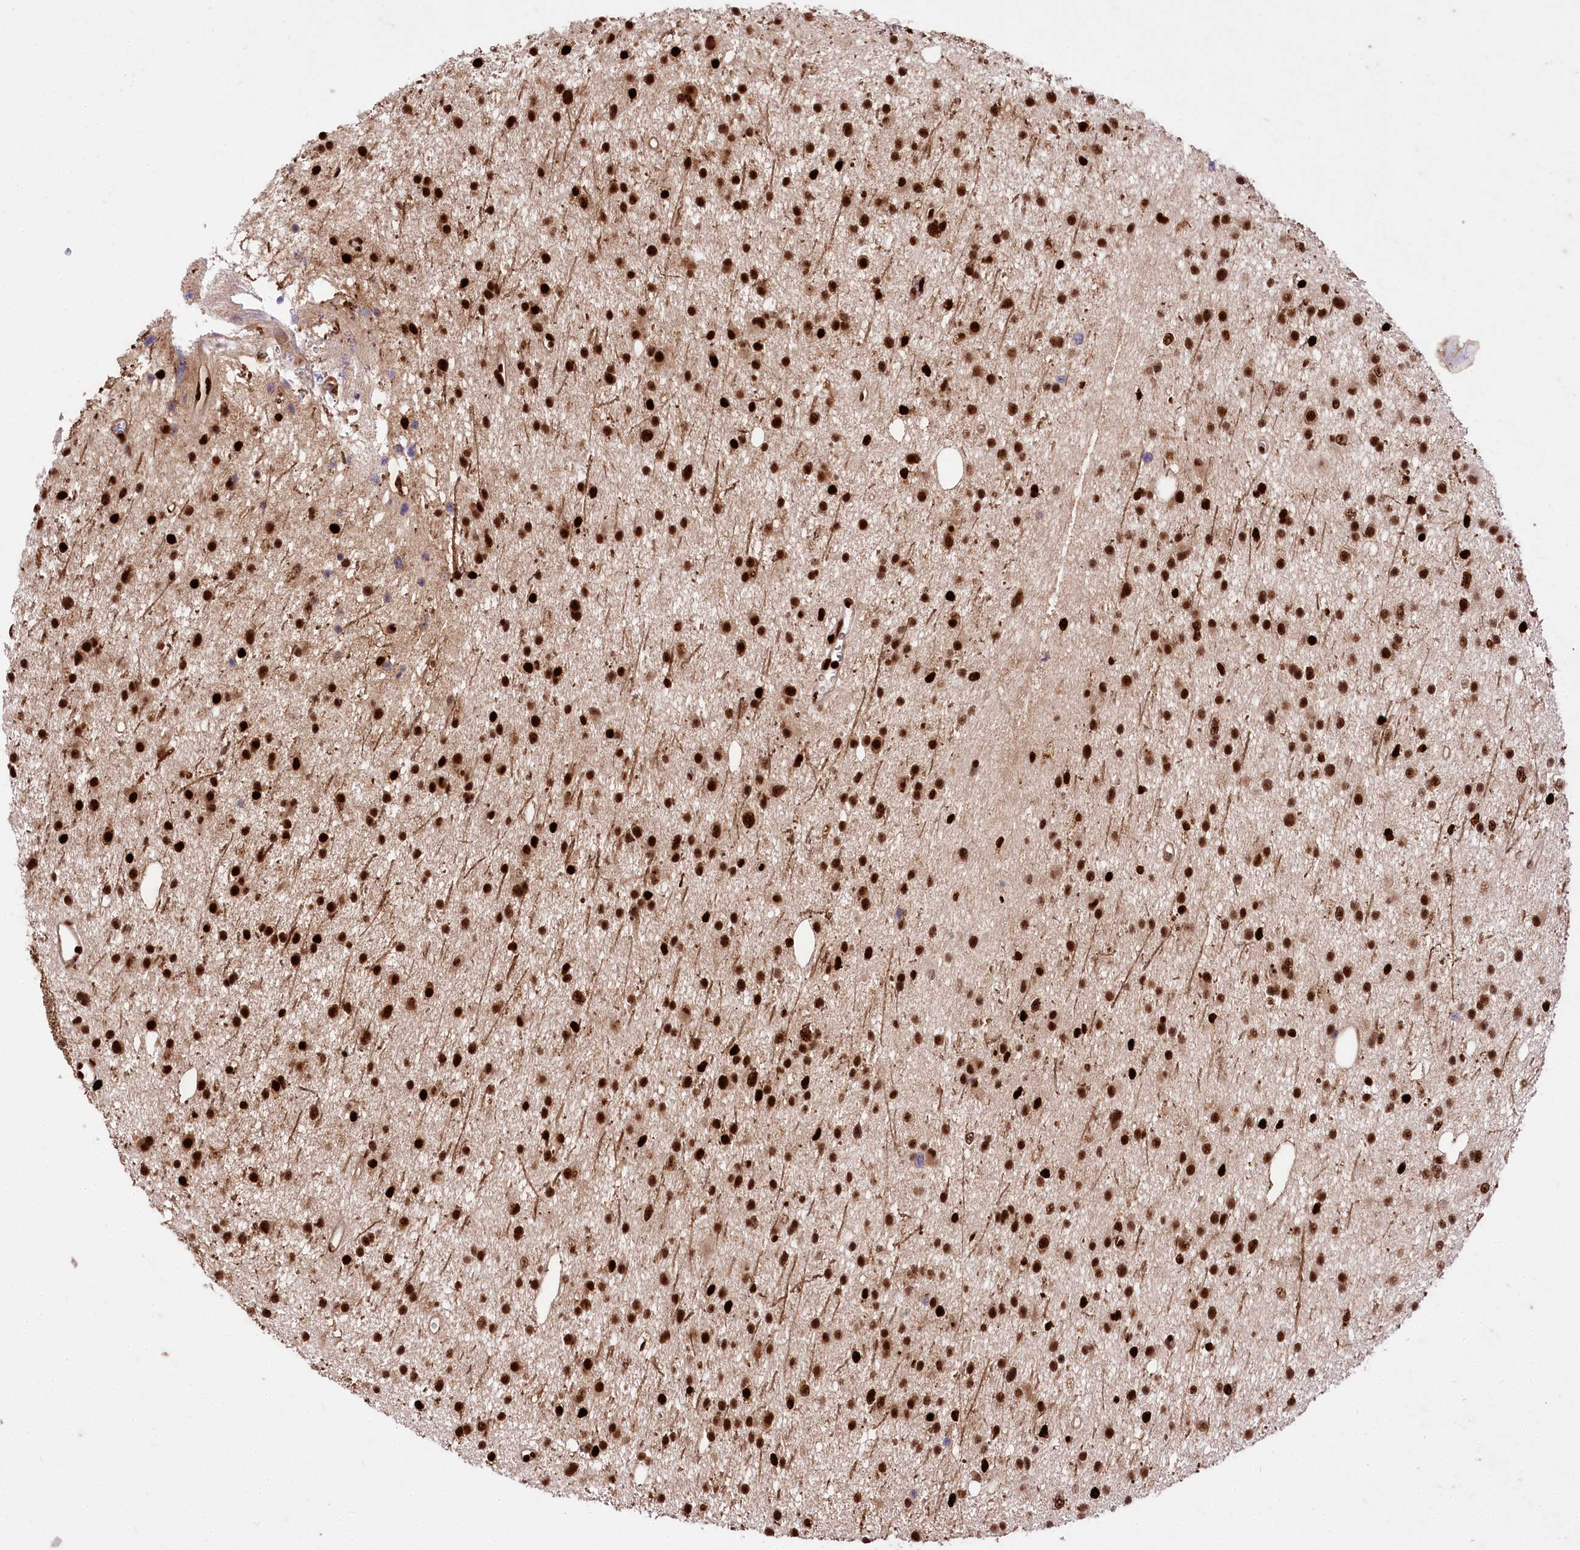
{"staining": {"intensity": "strong", "quantity": ">75%", "location": "nuclear"}, "tissue": "glioma", "cell_type": "Tumor cells", "image_type": "cancer", "snomed": [{"axis": "morphology", "description": "Glioma, malignant, Low grade"}, {"axis": "topography", "description": "Cerebral cortex"}], "caption": "Strong nuclear protein positivity is identified in about >75% of tumor cells in glioma. The protein of interest is shown in brown color, while the nuclei are stained blue.", "gene": "FIGN", "patient": {"sex": "female", "age": 39}}